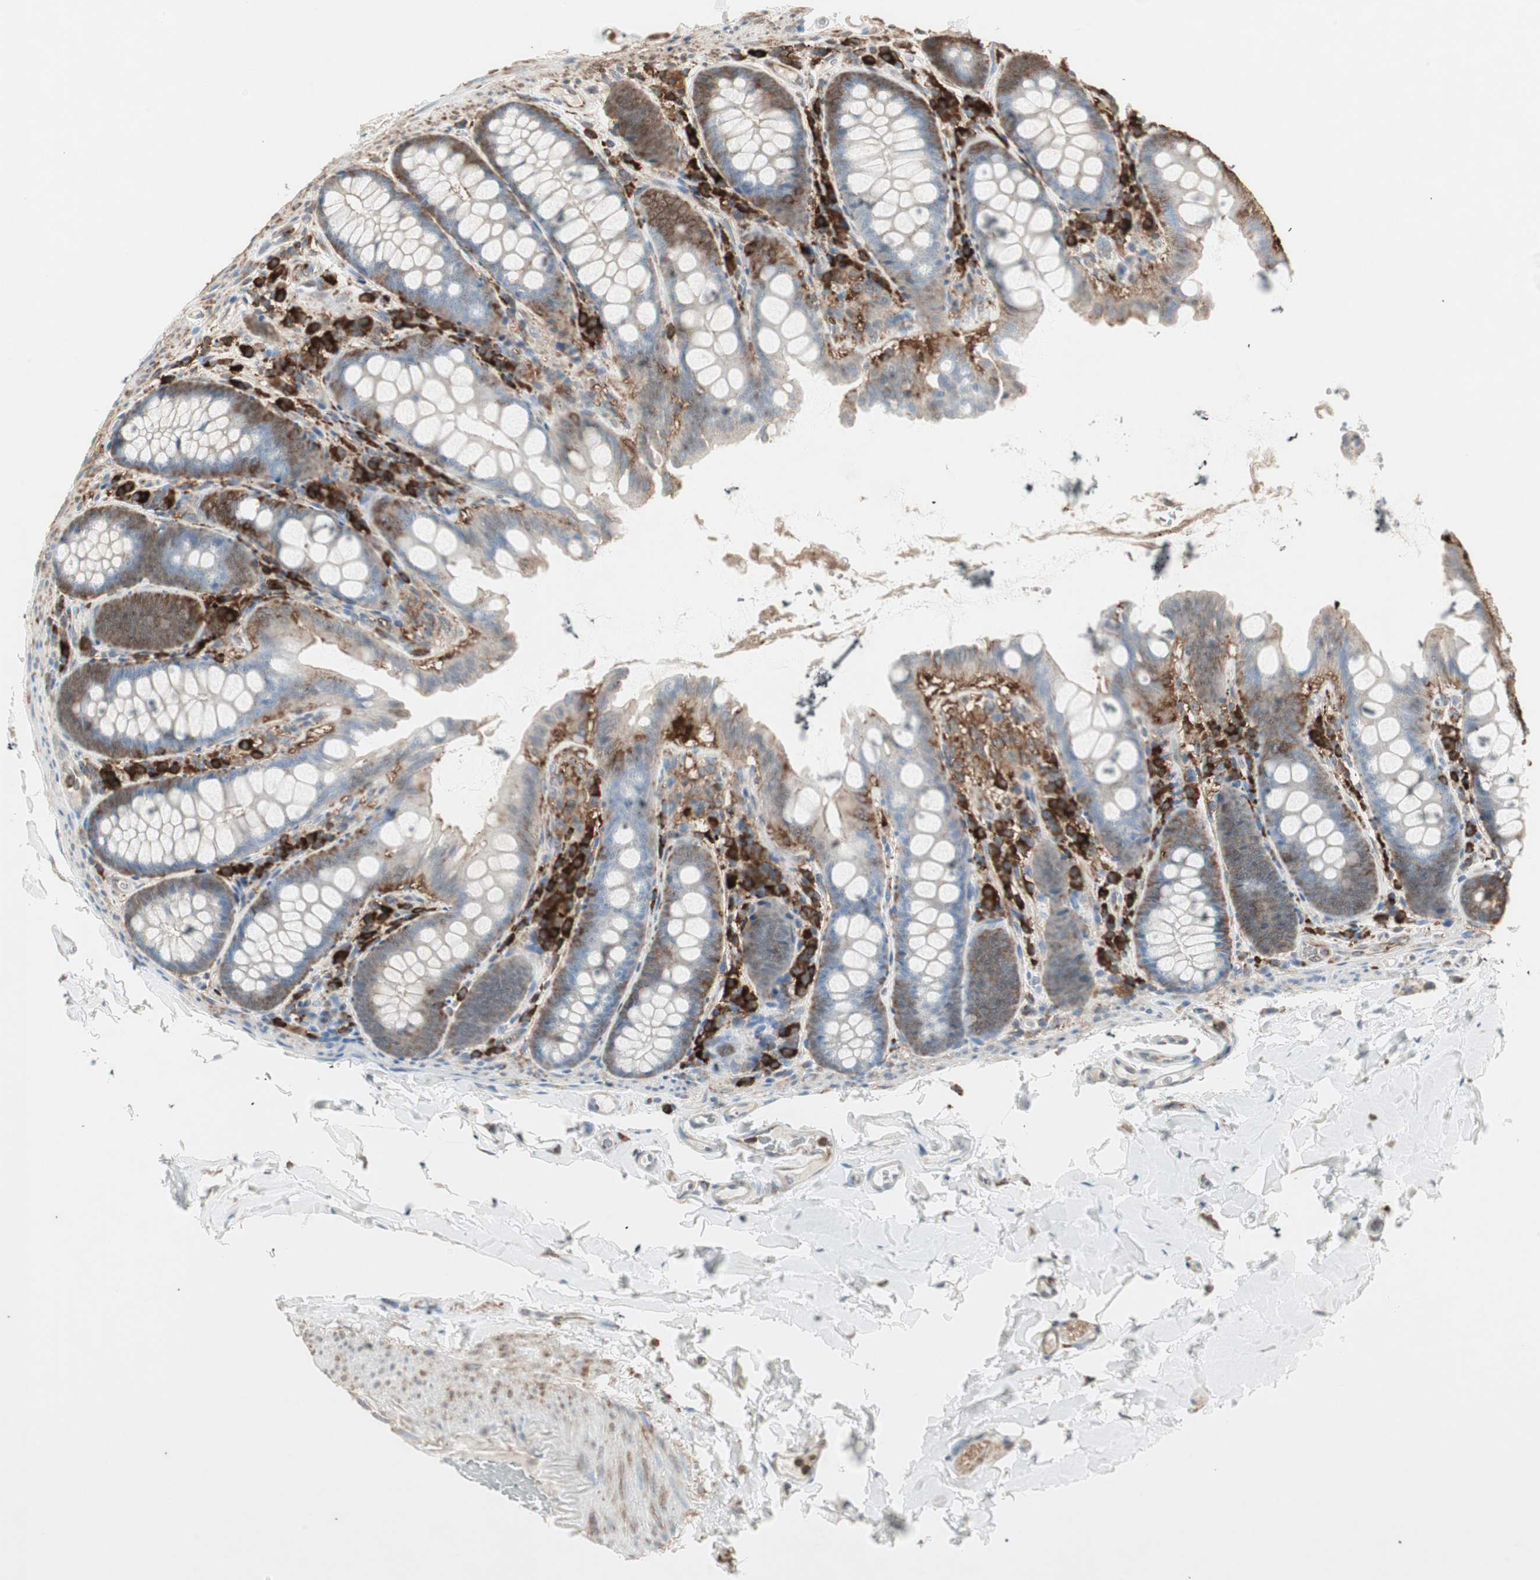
{"staining": {"intensity": "negative", "quantity": "none", "location": "none"}, "tissue": "colon", "cell_type": "Endothelial cells", "image_type": "normal", "snomed": [{"axis": "morphology", "description": "Normal tissue, NOS"}, {"axis": "topography", "description": "Colon"}], "caption": "This is a micrograph of immunohistochemistry (IHC) staining of normal colon, which shows no positivity in endothelial cells. The staining is performed using DAB (3,3'-diaminobenzidine) brown chromogen with nuclei counter-stained in using hematoxylin.", "gene": "MMP3", "patient": {"sex": "female", "age": 61}}